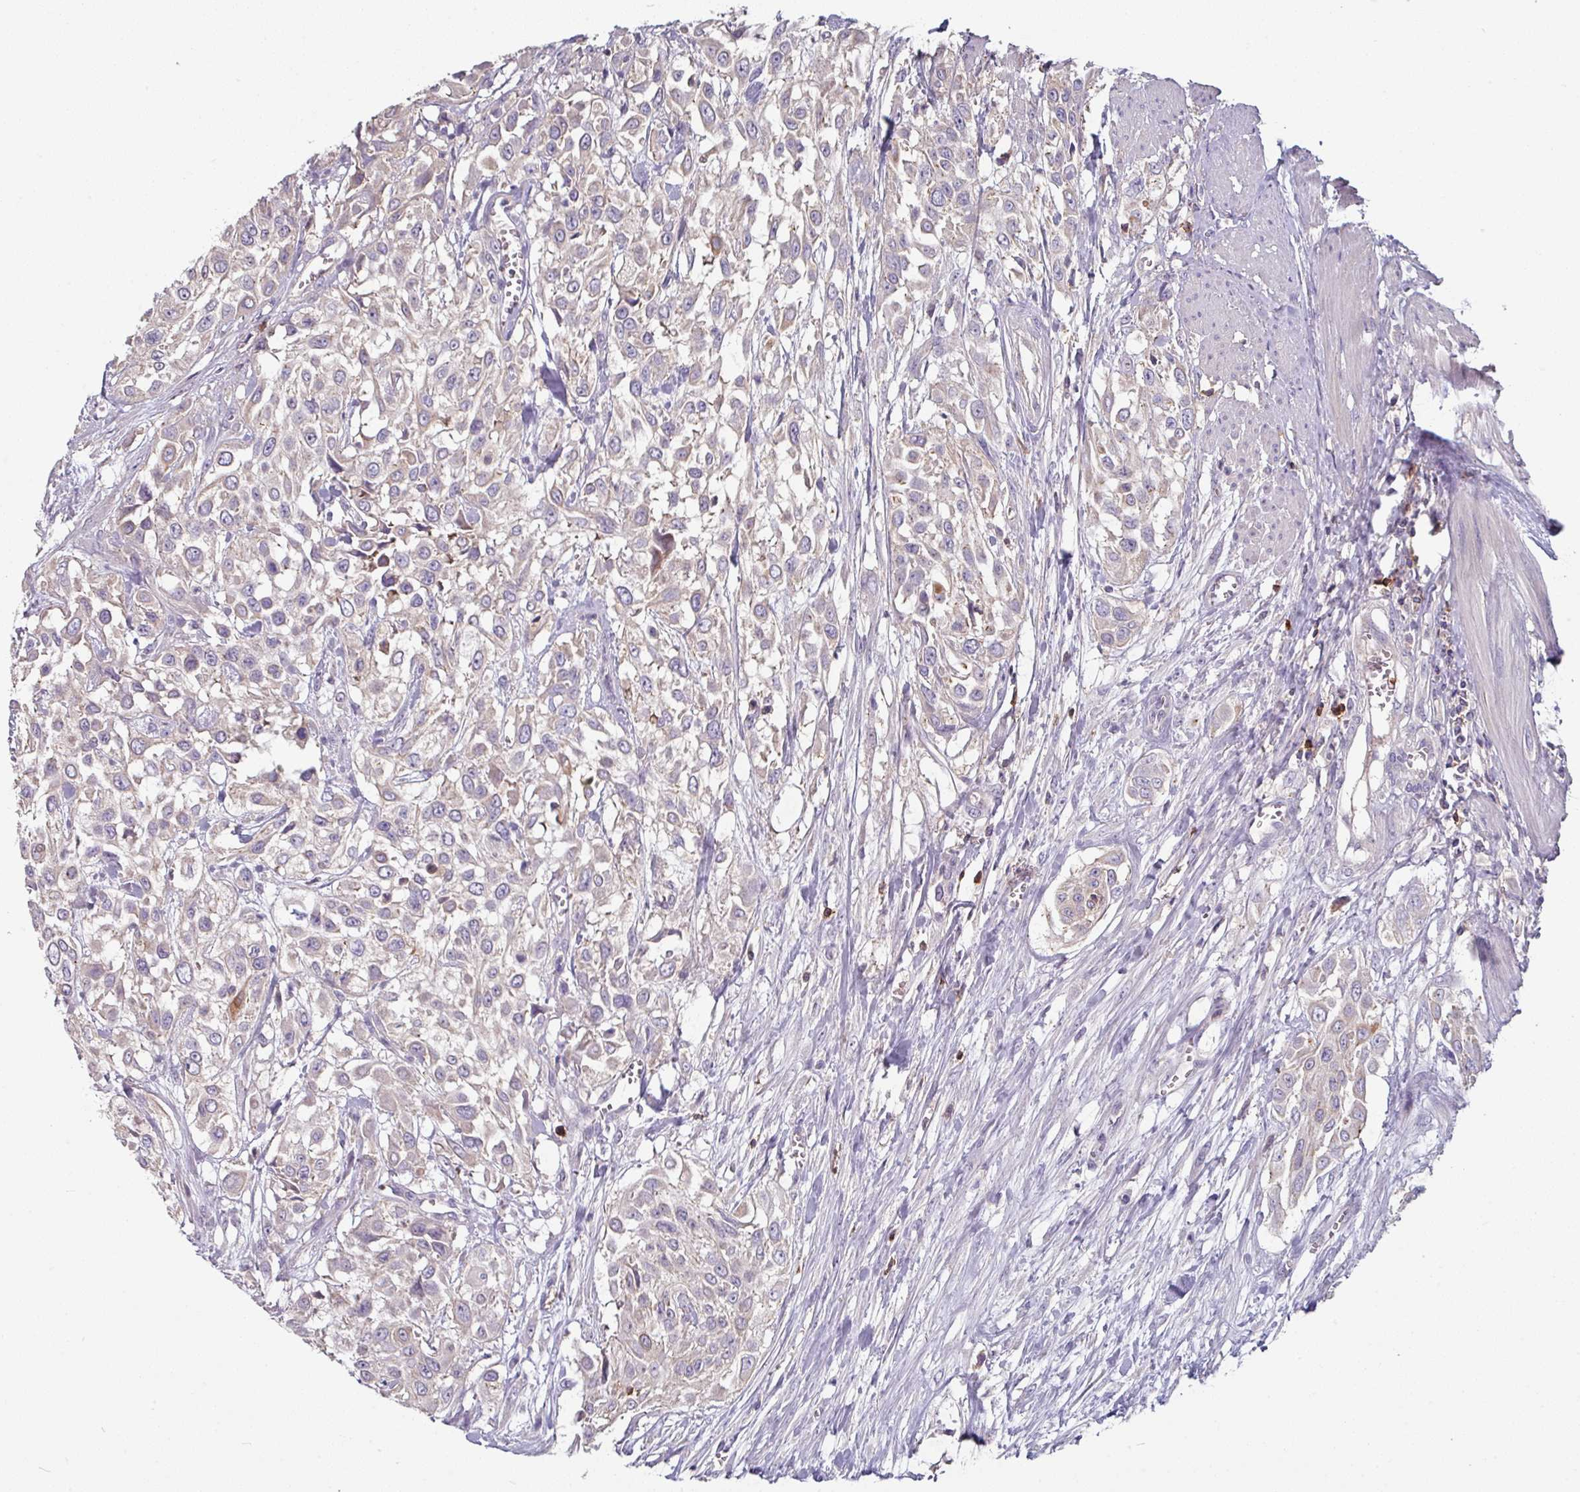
{"staining": {"intensity": "negative", "quantity": "none", "location": "none"}, "tissue": "urothelial cancer", "cell_type": "Tumor cells", "image_type": "cancer", "snomed": [{"axis": "morphology", "description": "Urothelial carcinoma, High grade"}, {"axis": "topography", "description": "Urinary bladder"}], "caption": "Immunohistochemistry image of neoplastic tissue: human urothelial cancer stained with DAB (3,3'-diaminobenzidine) shows no significant protein staining in tumor cells.", "gene": "CD3G", "patient": {"sex": "male", "age": 57}}